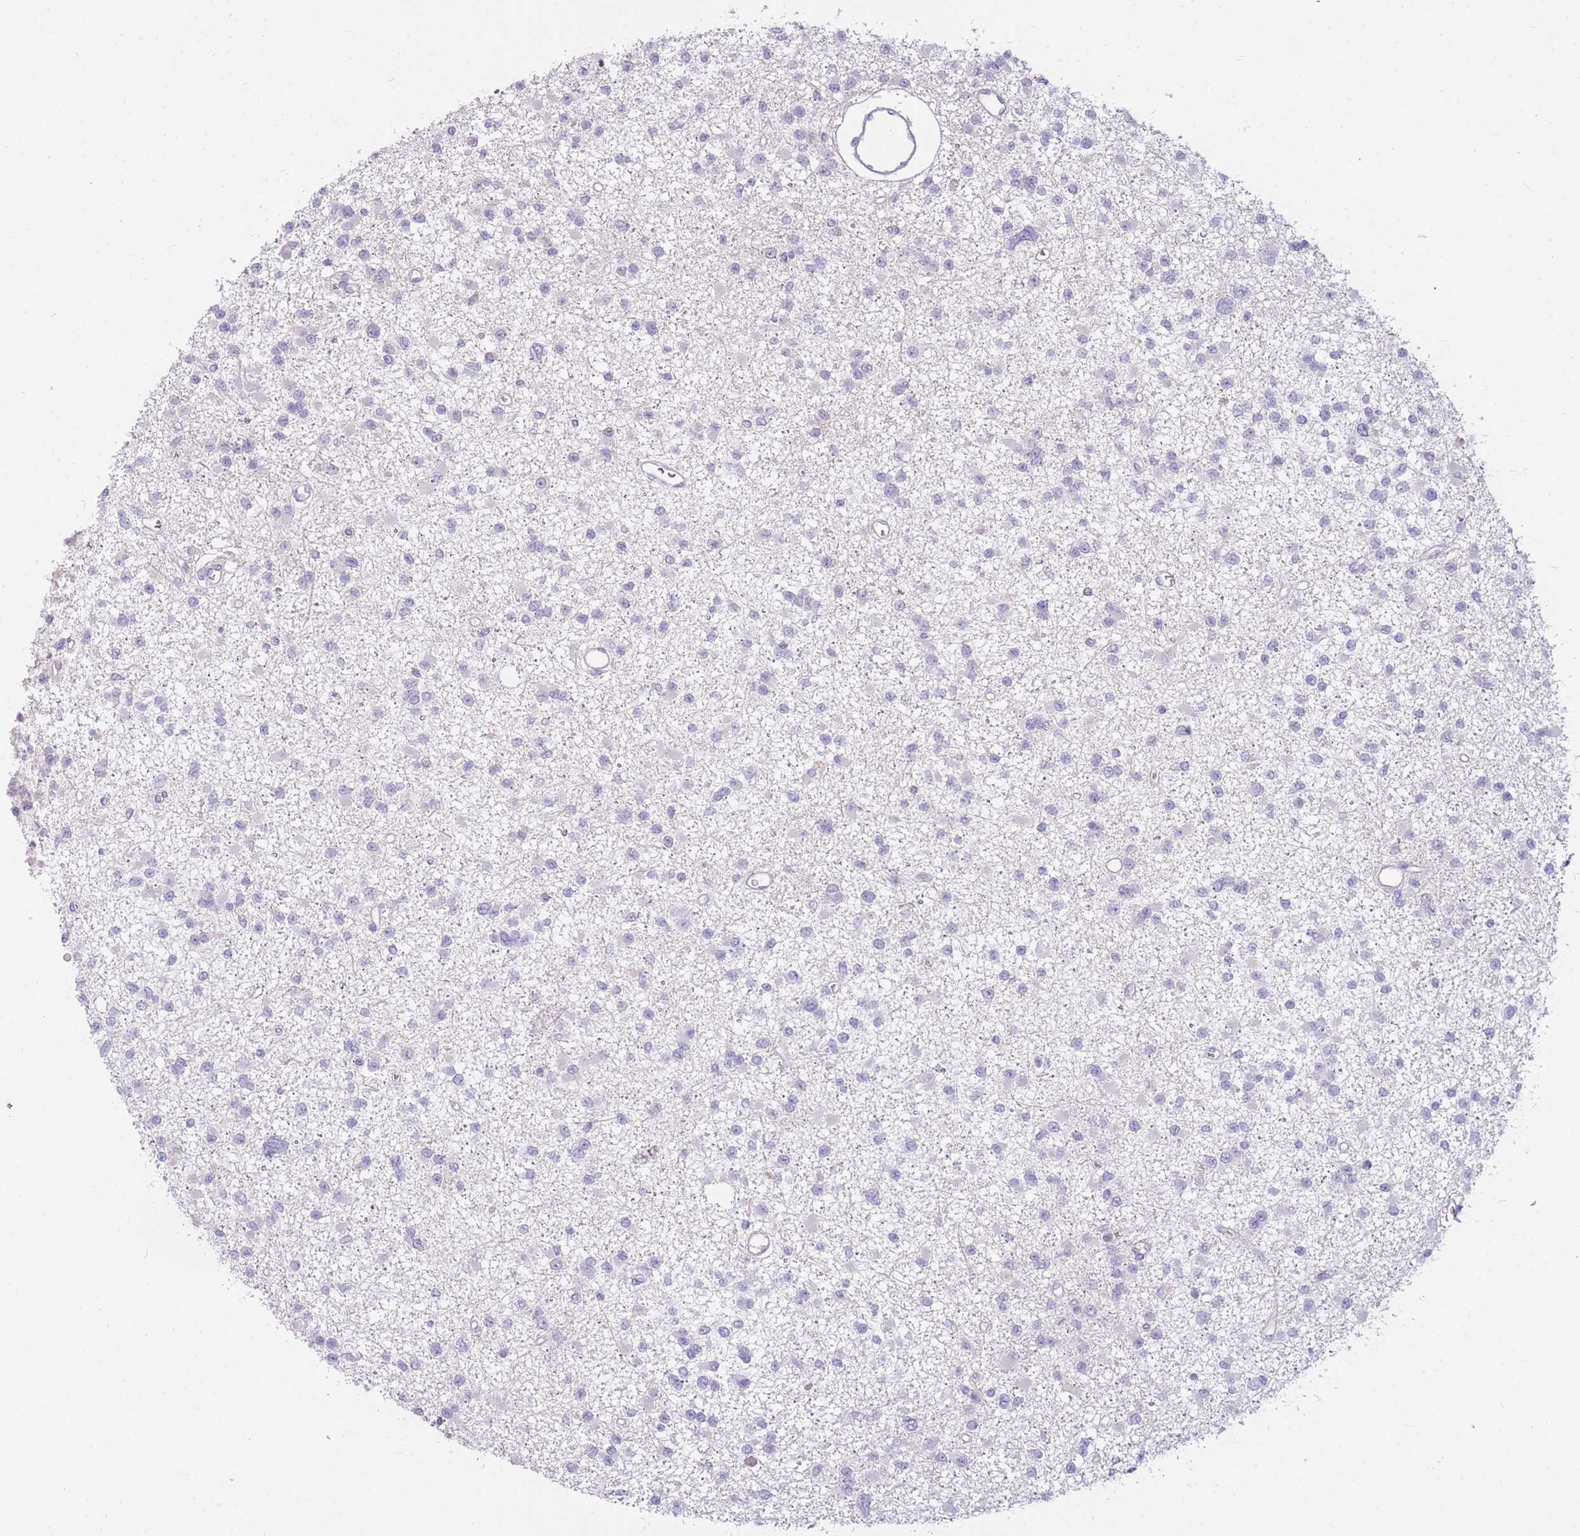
{"staining": {"intensity": "negative", "quantity": "none", "location": "none"}, "tissue": "glioma", "cell_type": "Tumor cells", "image_type": "cancer", "snomed": [{"axis": "morphology", "description": "Glioma, malignant, Low grade"}, {"axis": "topography", "description": "Brain"}], "caption": "Tumor cells show no significant expression in glioma.", "gene": "TPSD1", "patient": {"sex": "female", "age": 22}}